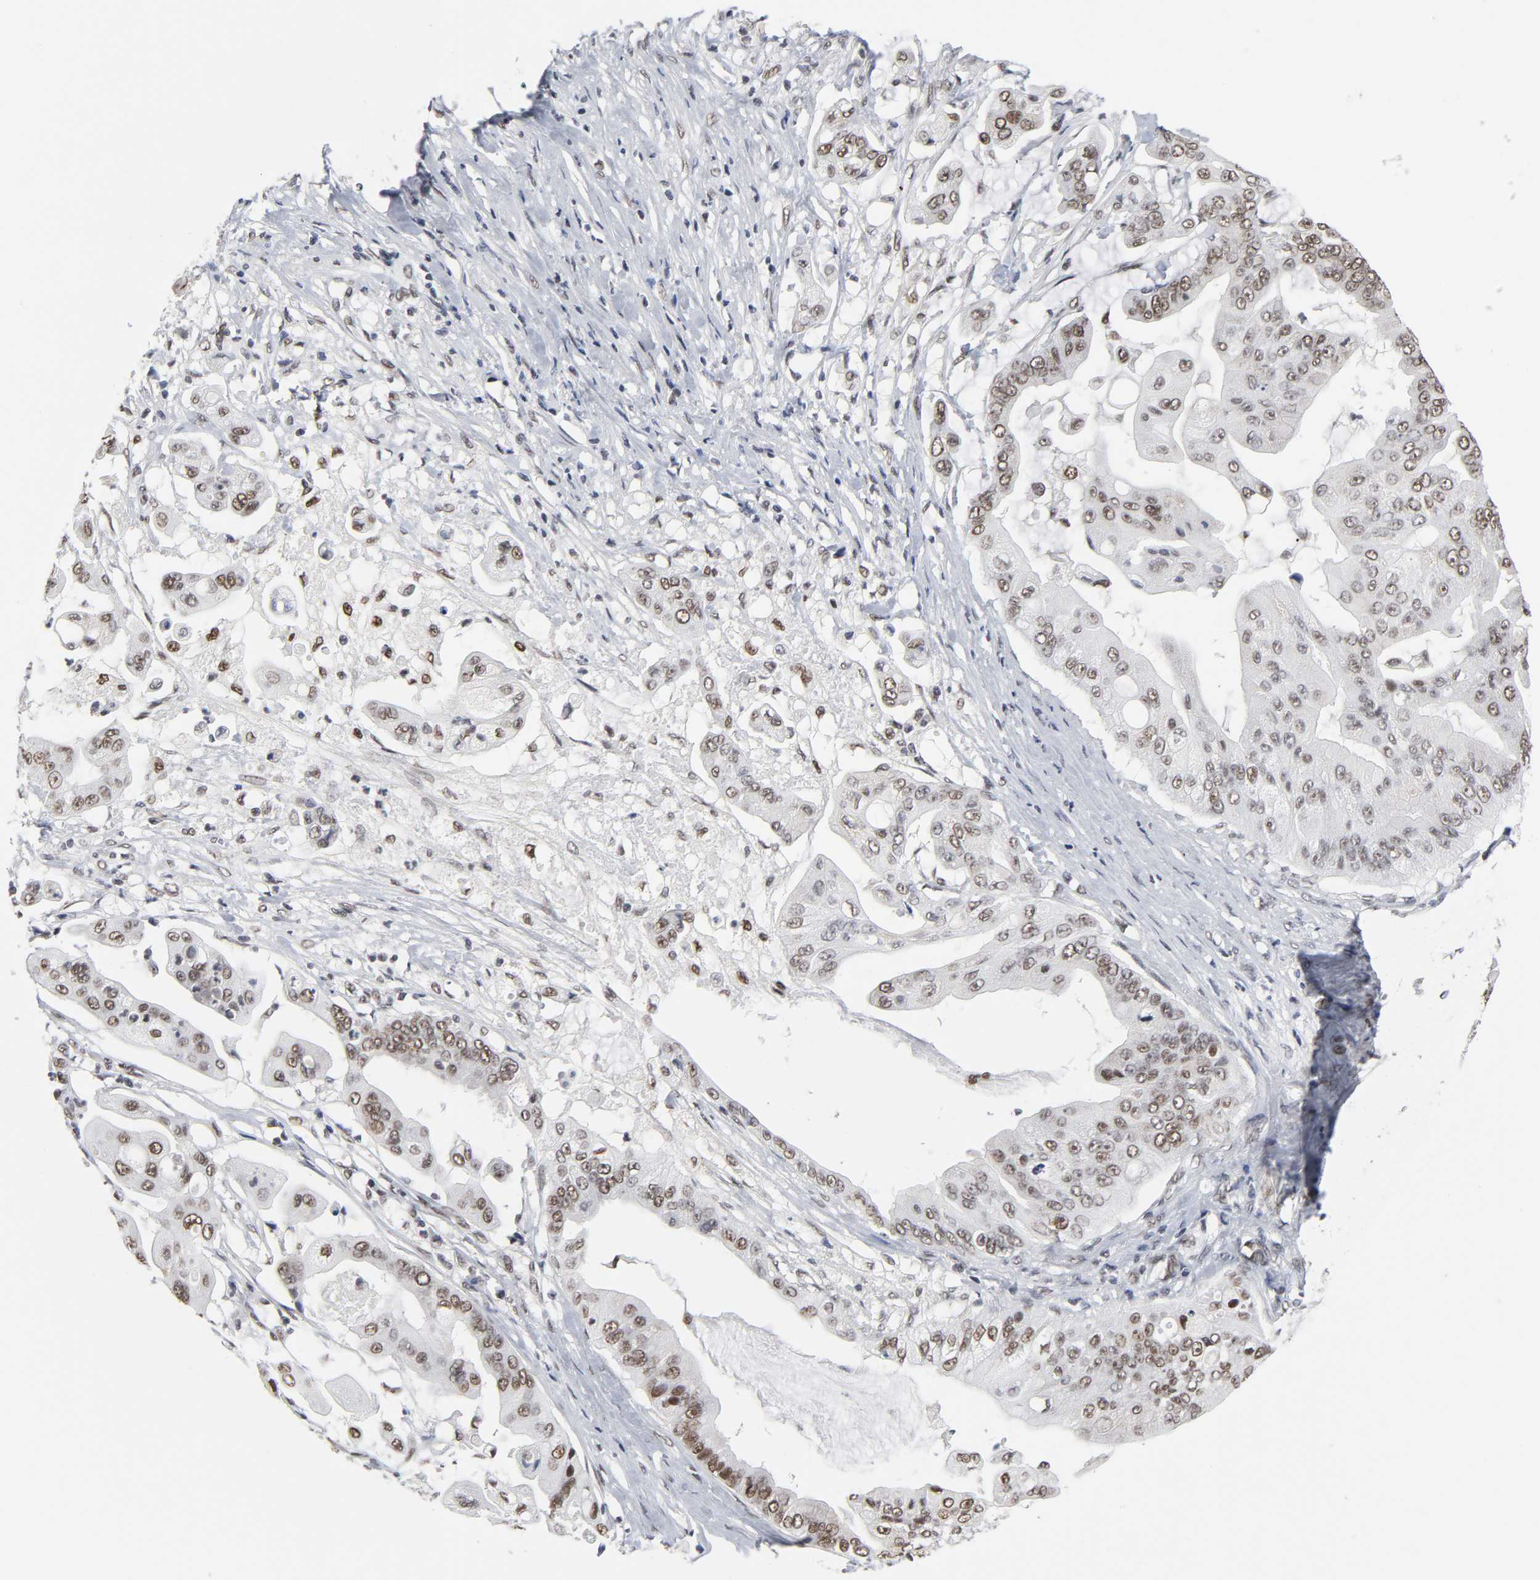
{"staining": {"intensity": "moderate", "quantity": ">75%", "location": "nuclear"}, "tissue": "pancreatic cancer", "cell_type": "Tumor cells", "image_type": "cancer", "snomed": [{"axis": "morphology", "description": "Adenocarcinoma, NOS"}, {"axis": "topography", "description": "Pancreas"}], "caption": "Immunohistochemical staining of pancreatic cancer exhibits medium levels of moderate nuclear staining in about >75% of tumor cells.", "gene": "TRIM33", "patient": {"sex": "female", "age": 75}}